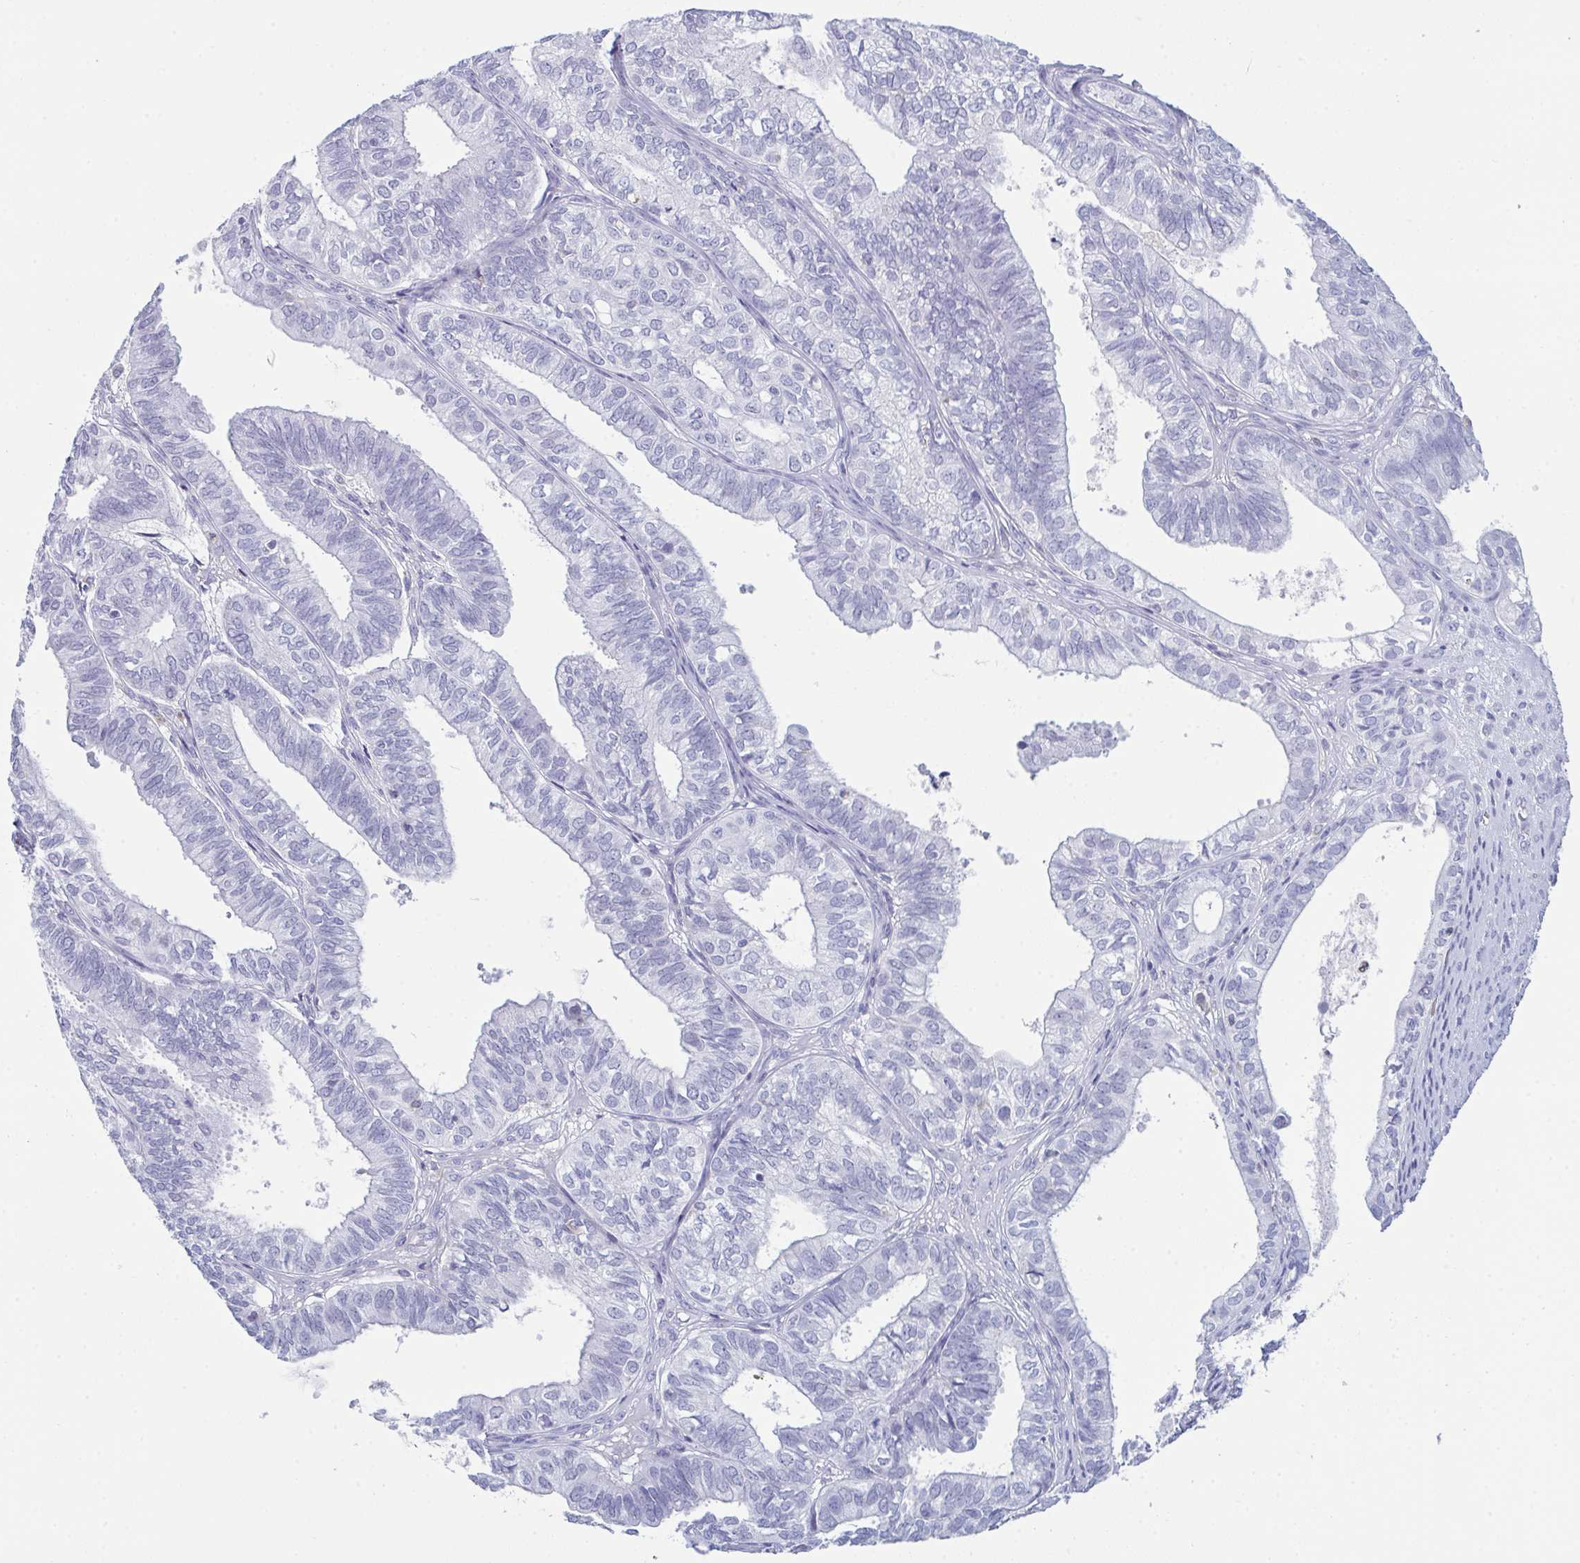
{"staining": {"intensity": "negative", "quantity": "none", "location": "none"}, "tissue": "ovarian cancer", "cell_type": "Tumor cells", "image_type": "cancer", "snomed": [{"axis": "morphology", "description": "Carcinoma, endometroid"}, {"axis": "topography", "description": "Ovary"}], "caption": "Tumor cells are negative for brown protein staining in ovarian endometroid carcinoma.", "gene": "MYO1F", "patient": {"sex": "female", "age": 64}}